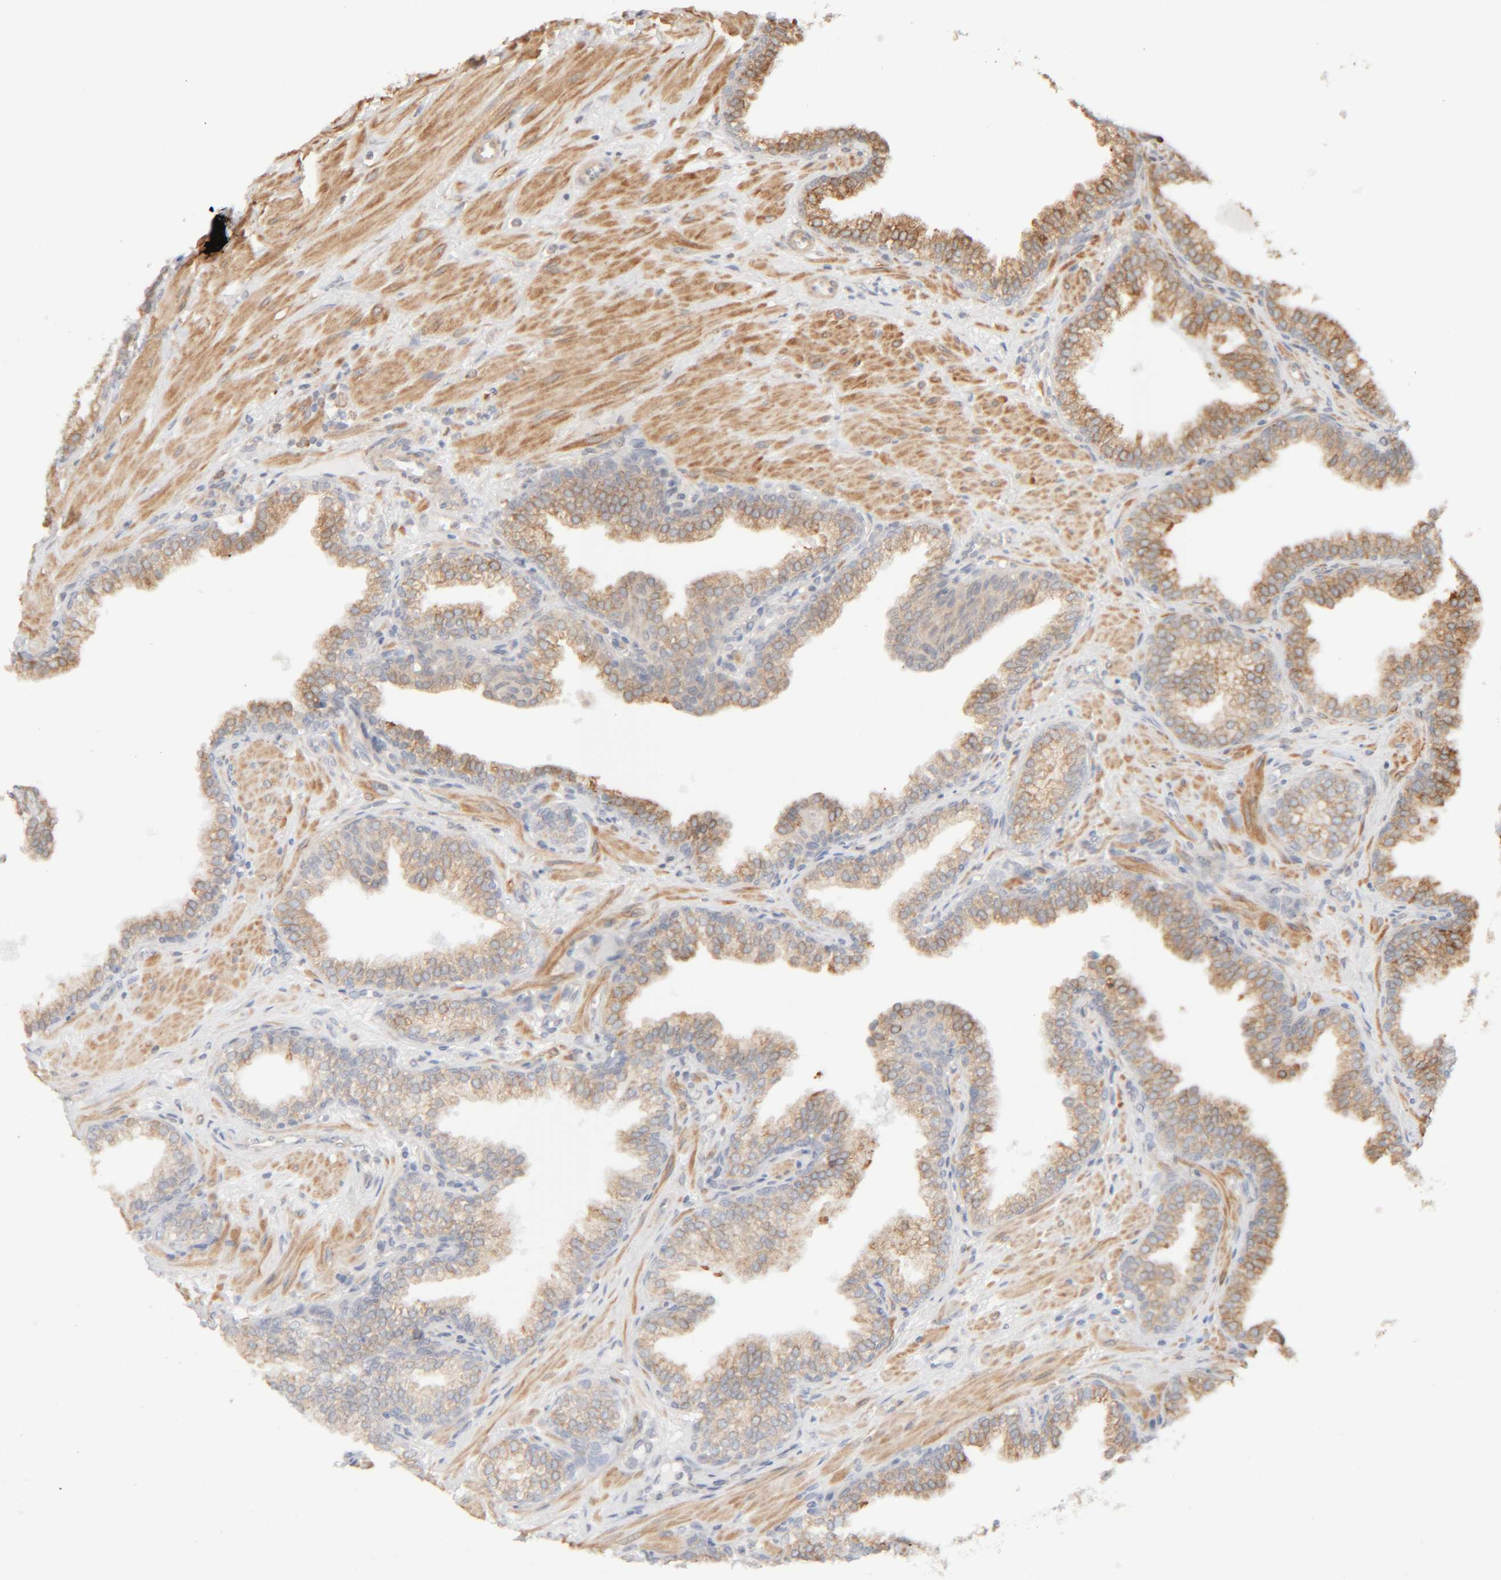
{"staining": {"intensity": "moderate", "quantity": ">75%", "location": "cytoplasmic/membranous"}, "tissue": "prostate cancer", "cell_type": "Tumor cells", "image_type": "cancer", "snomed": [{"axis": "morphology", "description": "Adenocarcinoma, High grade"}, {"axis": "topography", "description": "Prostate"}], "caption": "Prostate cancer (adenocarcinoma (high-grade)) stained with a brown dye shows moderate cytoplasmic/membranous positive positivity in about >75% of tumor cells.", "gene": "INTS1", "patient": {"sex": "male", "age": 52}}